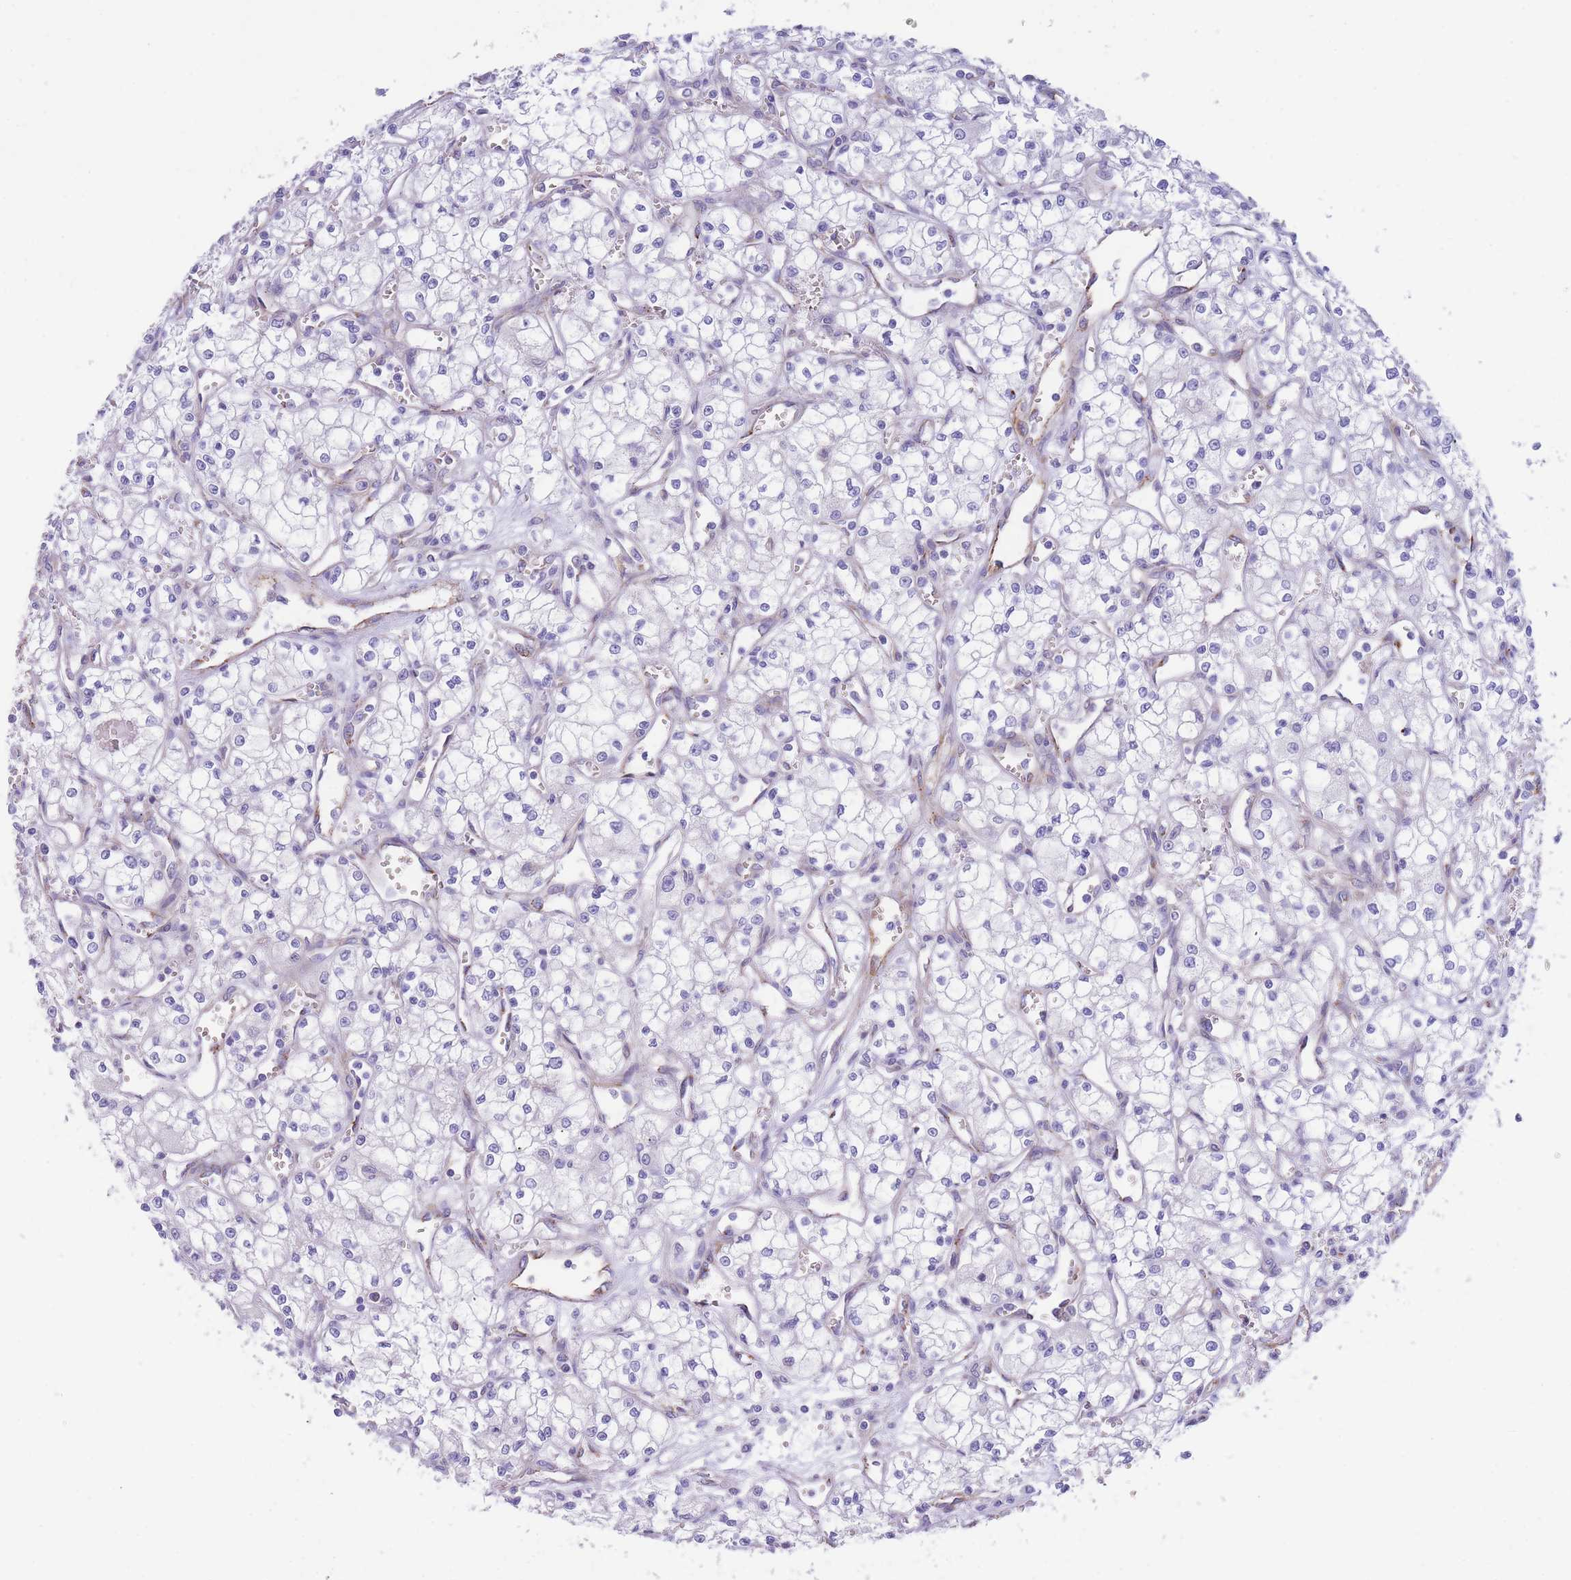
{"staining": {"intensity": "negative", "quantity": "none", "location": "none"}, "tissue": "renal cancer", "cell_type": "Tumor cells", "image_type": "cancer", "snomed": [{"axis": "morphology", "description": "Adenocarcinoma, NOS"}, {"axis": "topography", "description": "Kidney"}], "caption": "Tumor cells are negative for protein expression in human renal cancer. Brightfield microscopy of IHC stained with DAB (brown) and hematoxylin (blue), captured at high magnification.", "gene": "DET1", "patient": {"sex": "male", "age": 59}}